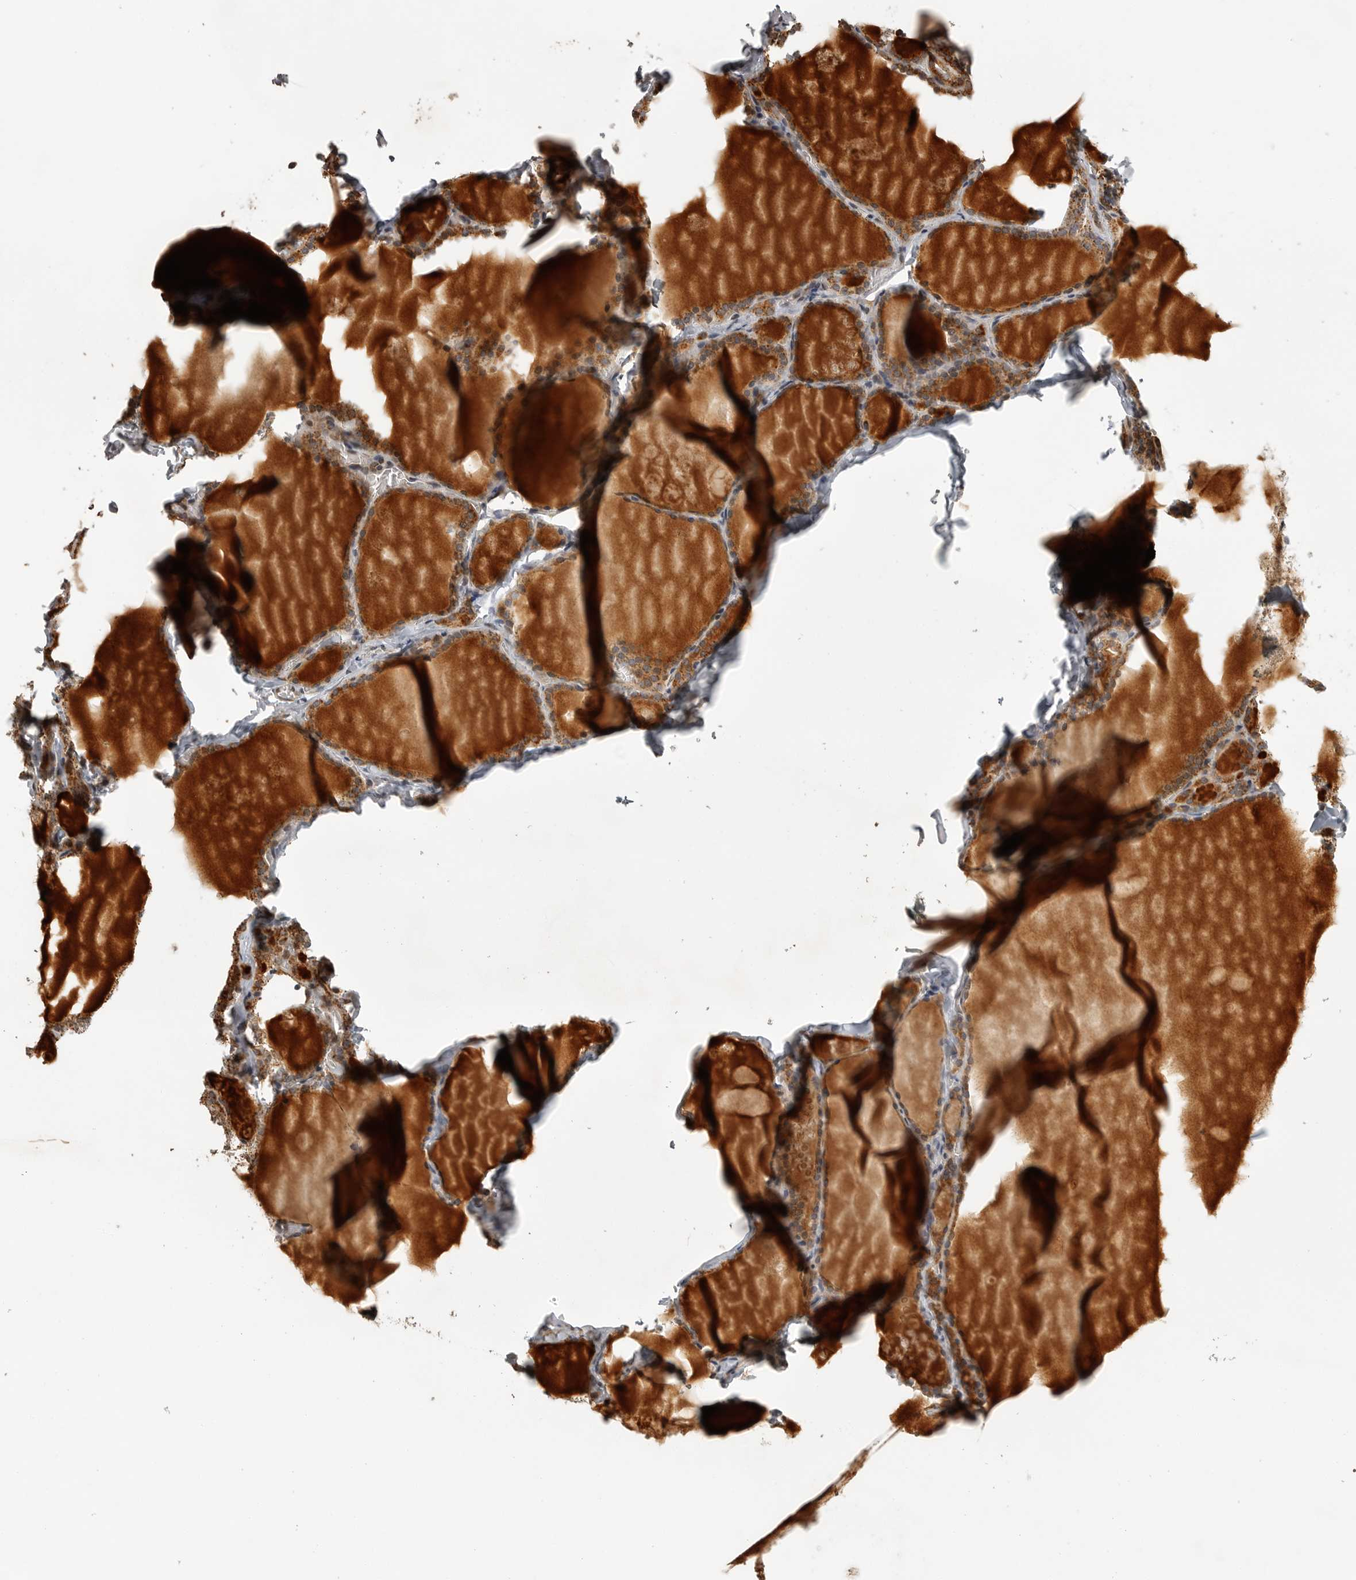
{"staining": {"intensity": "moderate", "quantity": ">75%", "location": "cytoplasmic/membranous"}, "tissue": "thyroid gland", "cell_type": "Glandular cells", "image_type": "normal", "snomed": [{"axis": "morphology", "description": "Normal tissue, NOS"}, {"axis": "topography", "description": "Thyroid gland"}], "caption": "An IHC micrograph of benign tissue is shown. Protein staining in brown highlights moderate cytoplasmic/membranous positivity in thyroid gland within glandular cells.", "gene": "NARS2", "patient": {"sex": "male", "age": 56}}